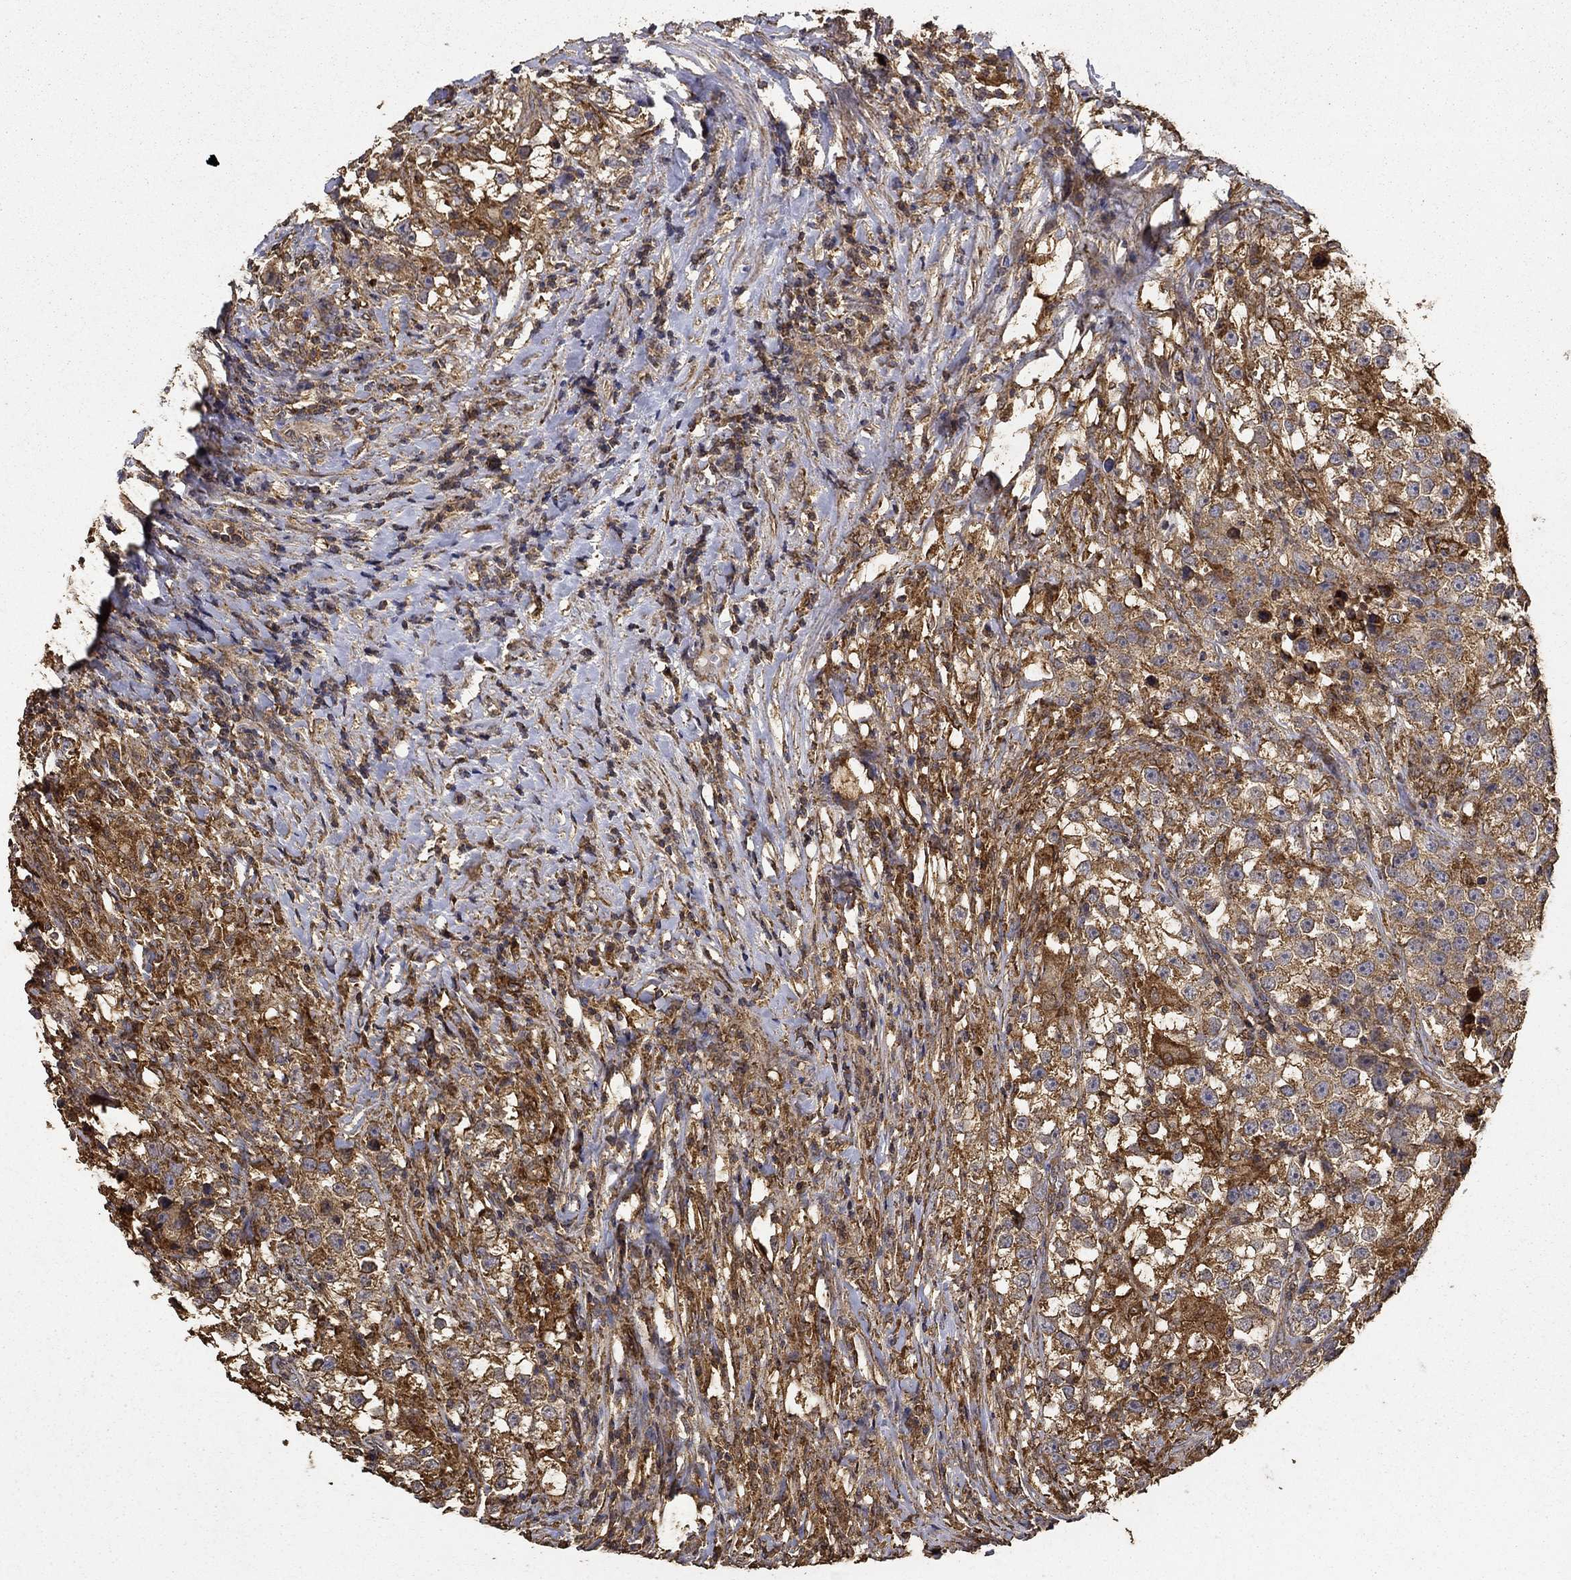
{"staining": {"intensity": "strong", "quantity": "25%-75%", "location": "cytoplasmic/membranous"}, "tissue": "testis cancer", "cell_type": "Tumor cells", "image_type": "cancer", "snomed": [{"axis": "morphology", "description": "Seminoma, NOS"}, {"axis": "topography", "description": "Testis"}], "caption": "Immunohistochemistry of human testis seminoma displays high levels of strong cytoplasmic/membranous expression in approximately 25%-75% of tumor cells.", "gene": "IFRD1", "patient": {"sex": "male", "age": 46}}